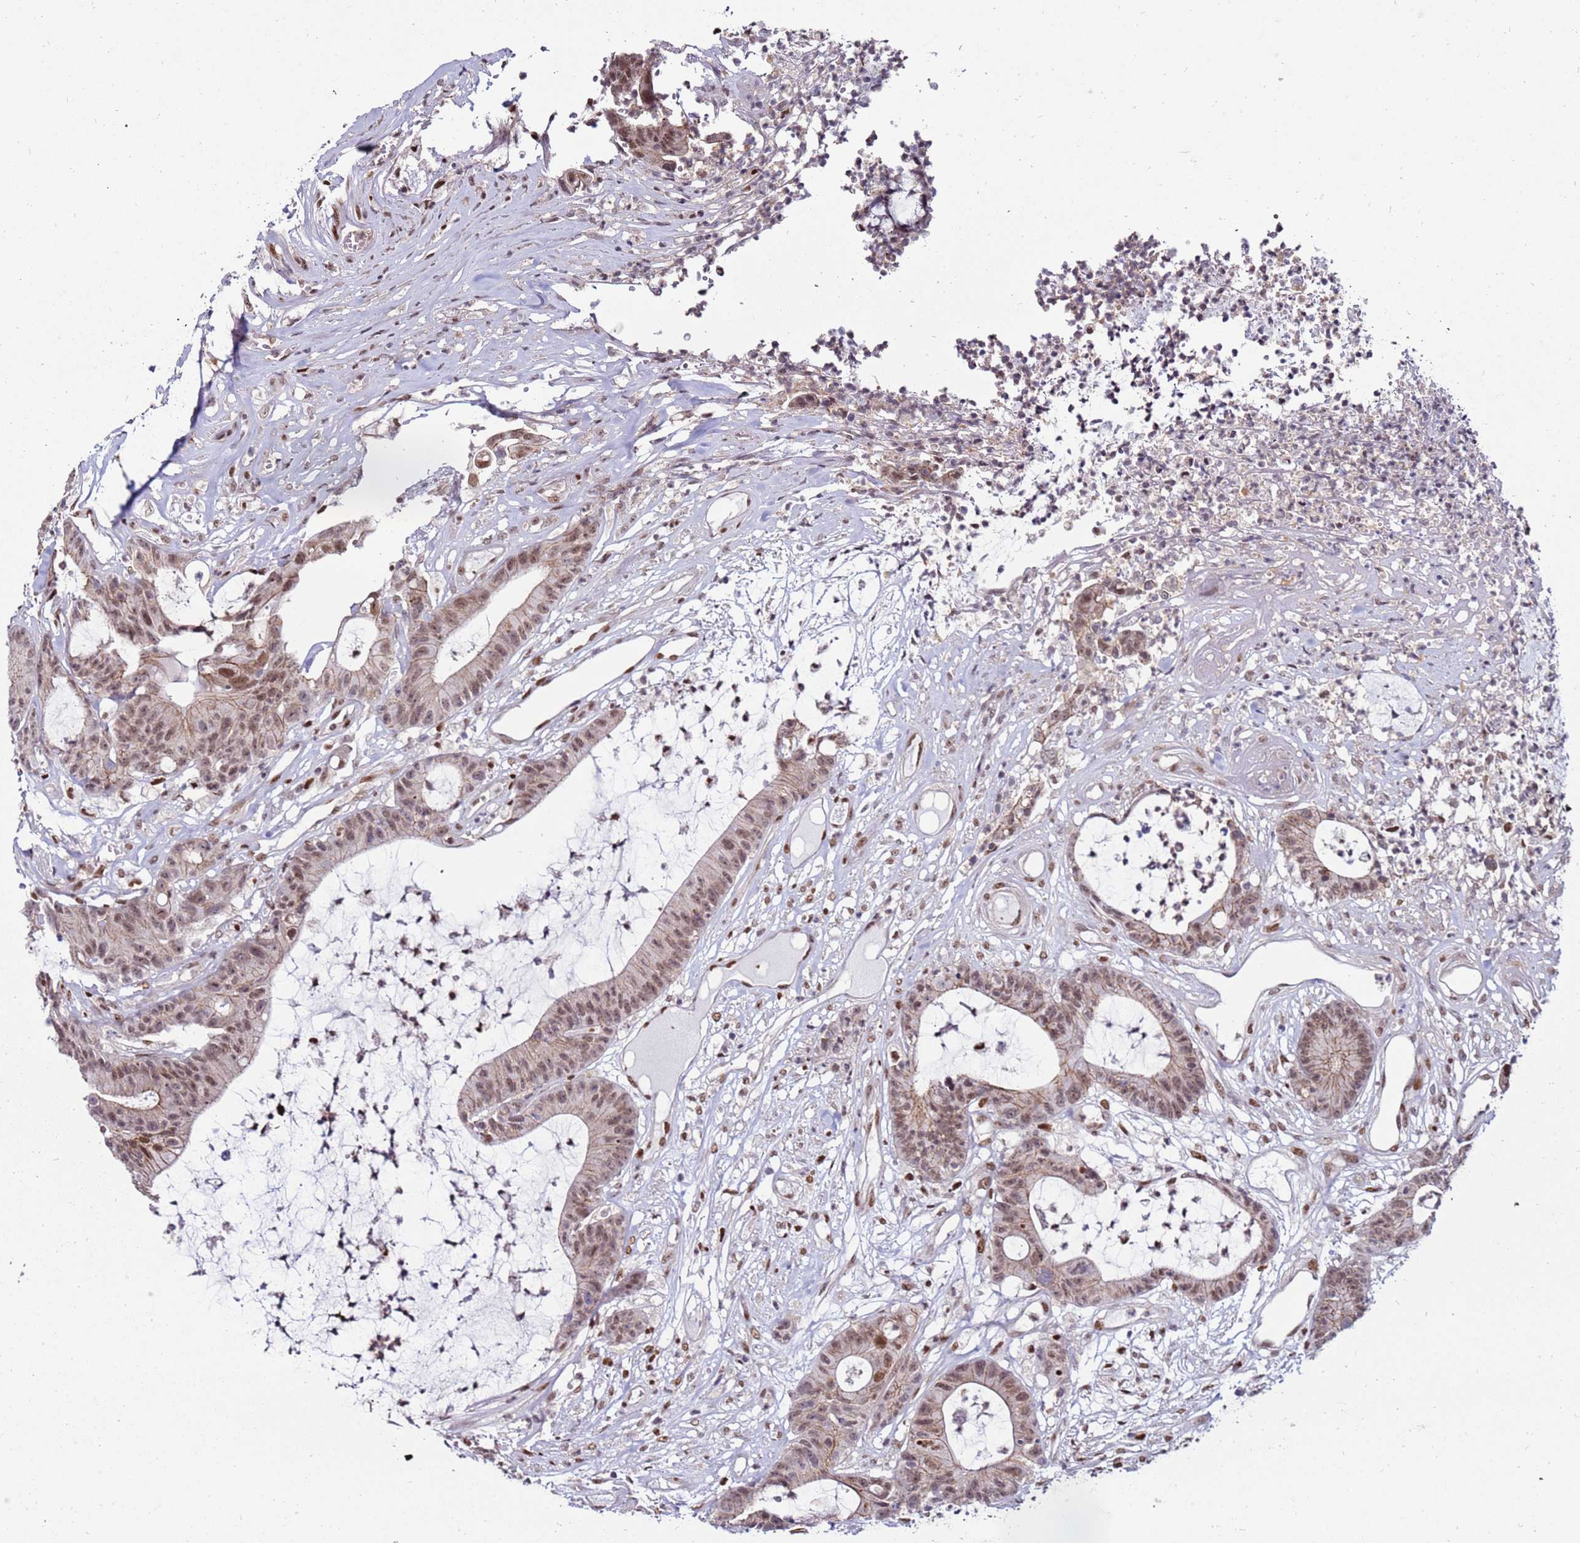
{"staining": {"intensity": "moderate", "quantity": ">75%", "location": "cytoplasmic/membranous,nuclear"}, "tissue": "colorectal cancer", "cell_type": "Tumor cells", "image_type": "cancer", "snomed": [{"axis": "morphology", "description": "Adenocarcinoma, NOS"}, {"axis": "topography", "description": "Colon"}], "caption": "A photomicrograph showing moderate cytoplasmic/membranous and nuclear positivity in about >75% of tumor cells in colorectal cancer, as visualized by brown immunohistochemical staining.", "gene": "KPNA4", "patient": {"sex": "female", "age": 84}}